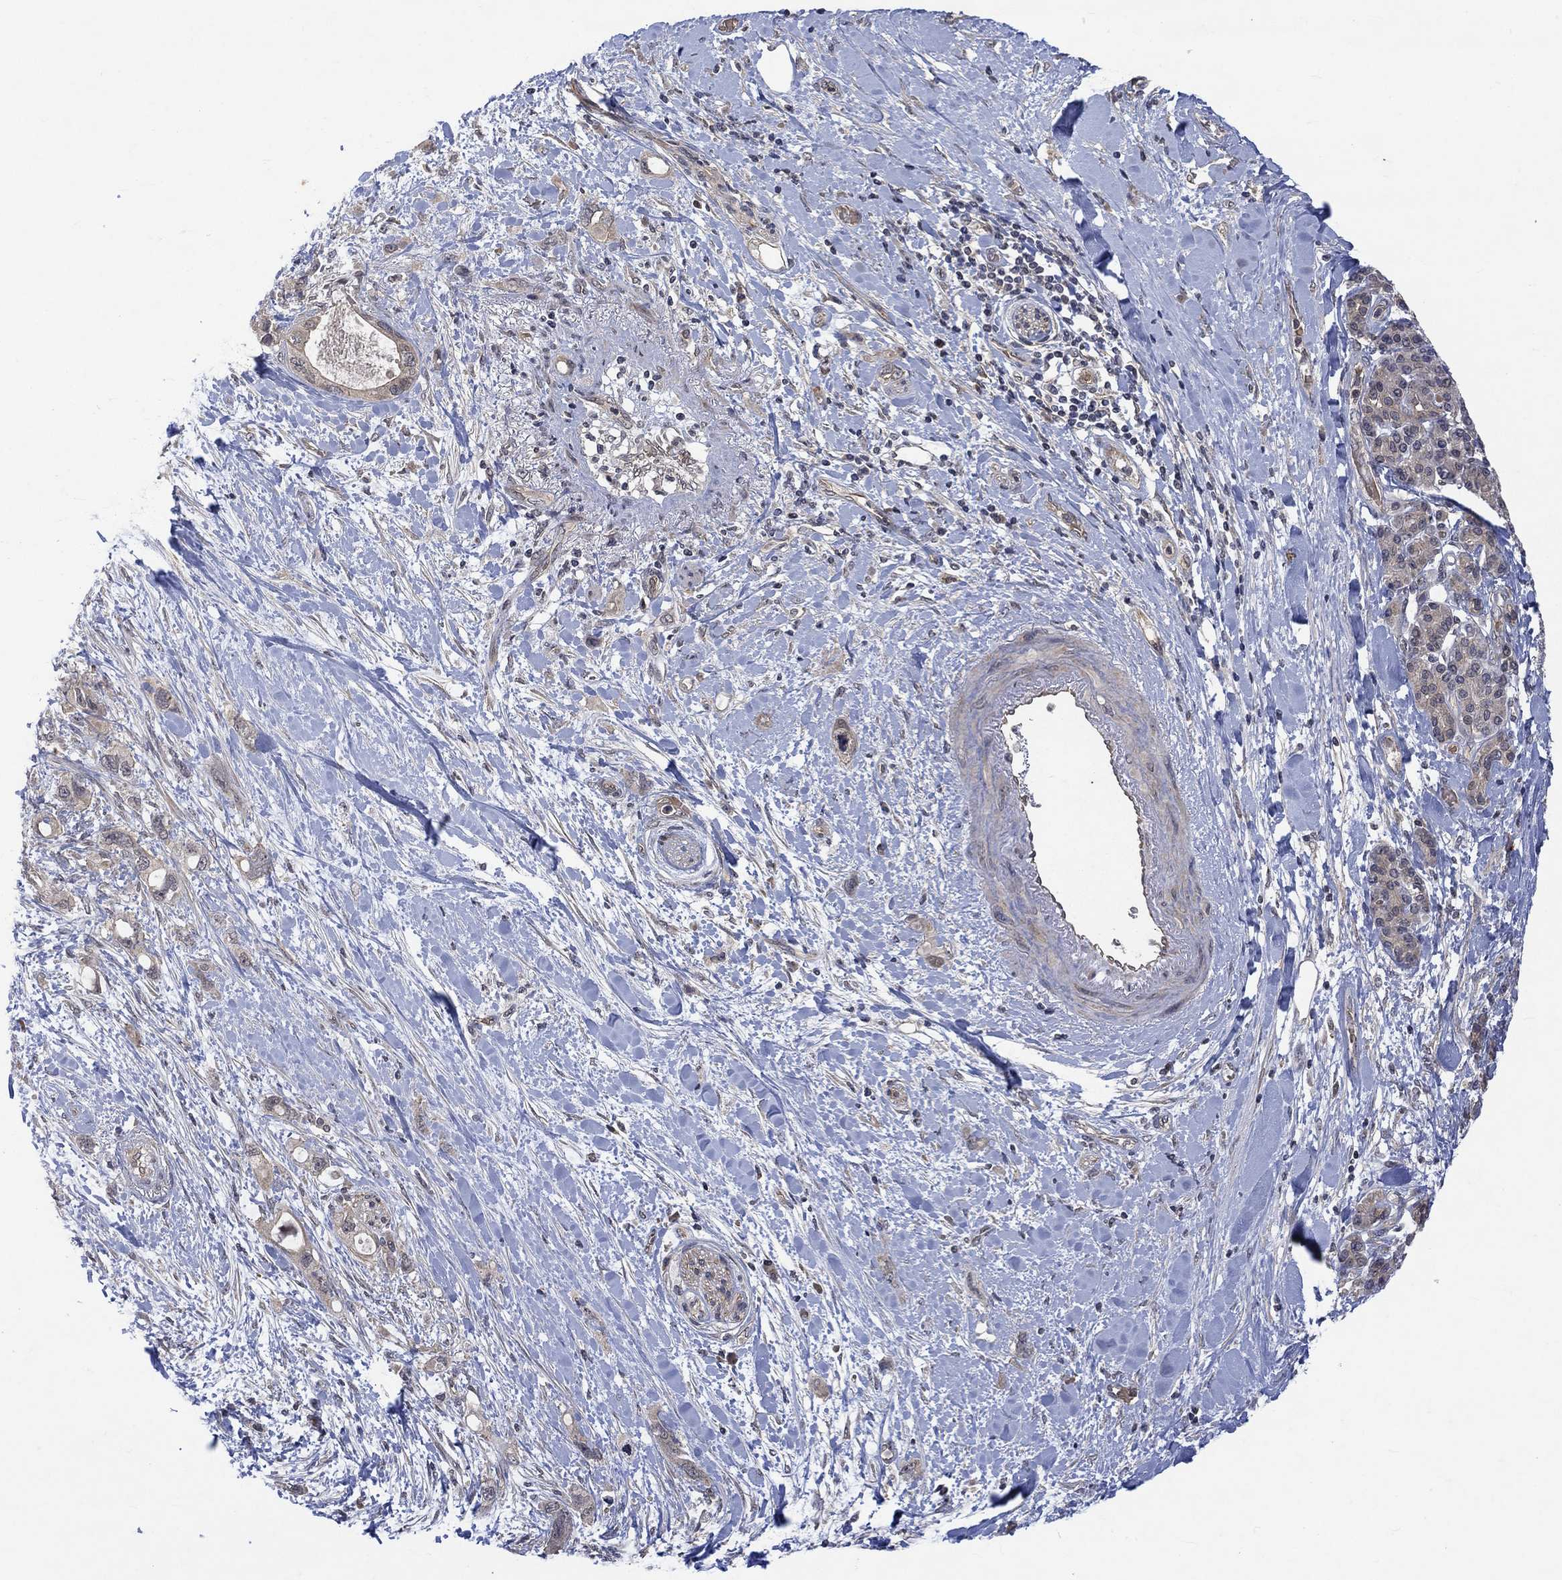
{"staining": {"intensity": "weak", "quantity": "25%-75%", "location": "cytoplasmic/membranous"}, "tissue": "pancreatic cancer", "cell_type": "Tumor cells", "image_type": "cancer", "snomed": [{"axis": "morphology", "description": "Adenocarcinoma, NOS"}, {"axis": "topography", "description": "Pancreas"}], "caption": "There is low levels of weak cytoplasmic/membranous positivity in tumor cells of pancreatic cancer (adenocarcinoma), as demonstrated by immunohistochemical staining (brown color).", "gene": "GRIN2D", "patient": {"sex": "female", "age": 56}}